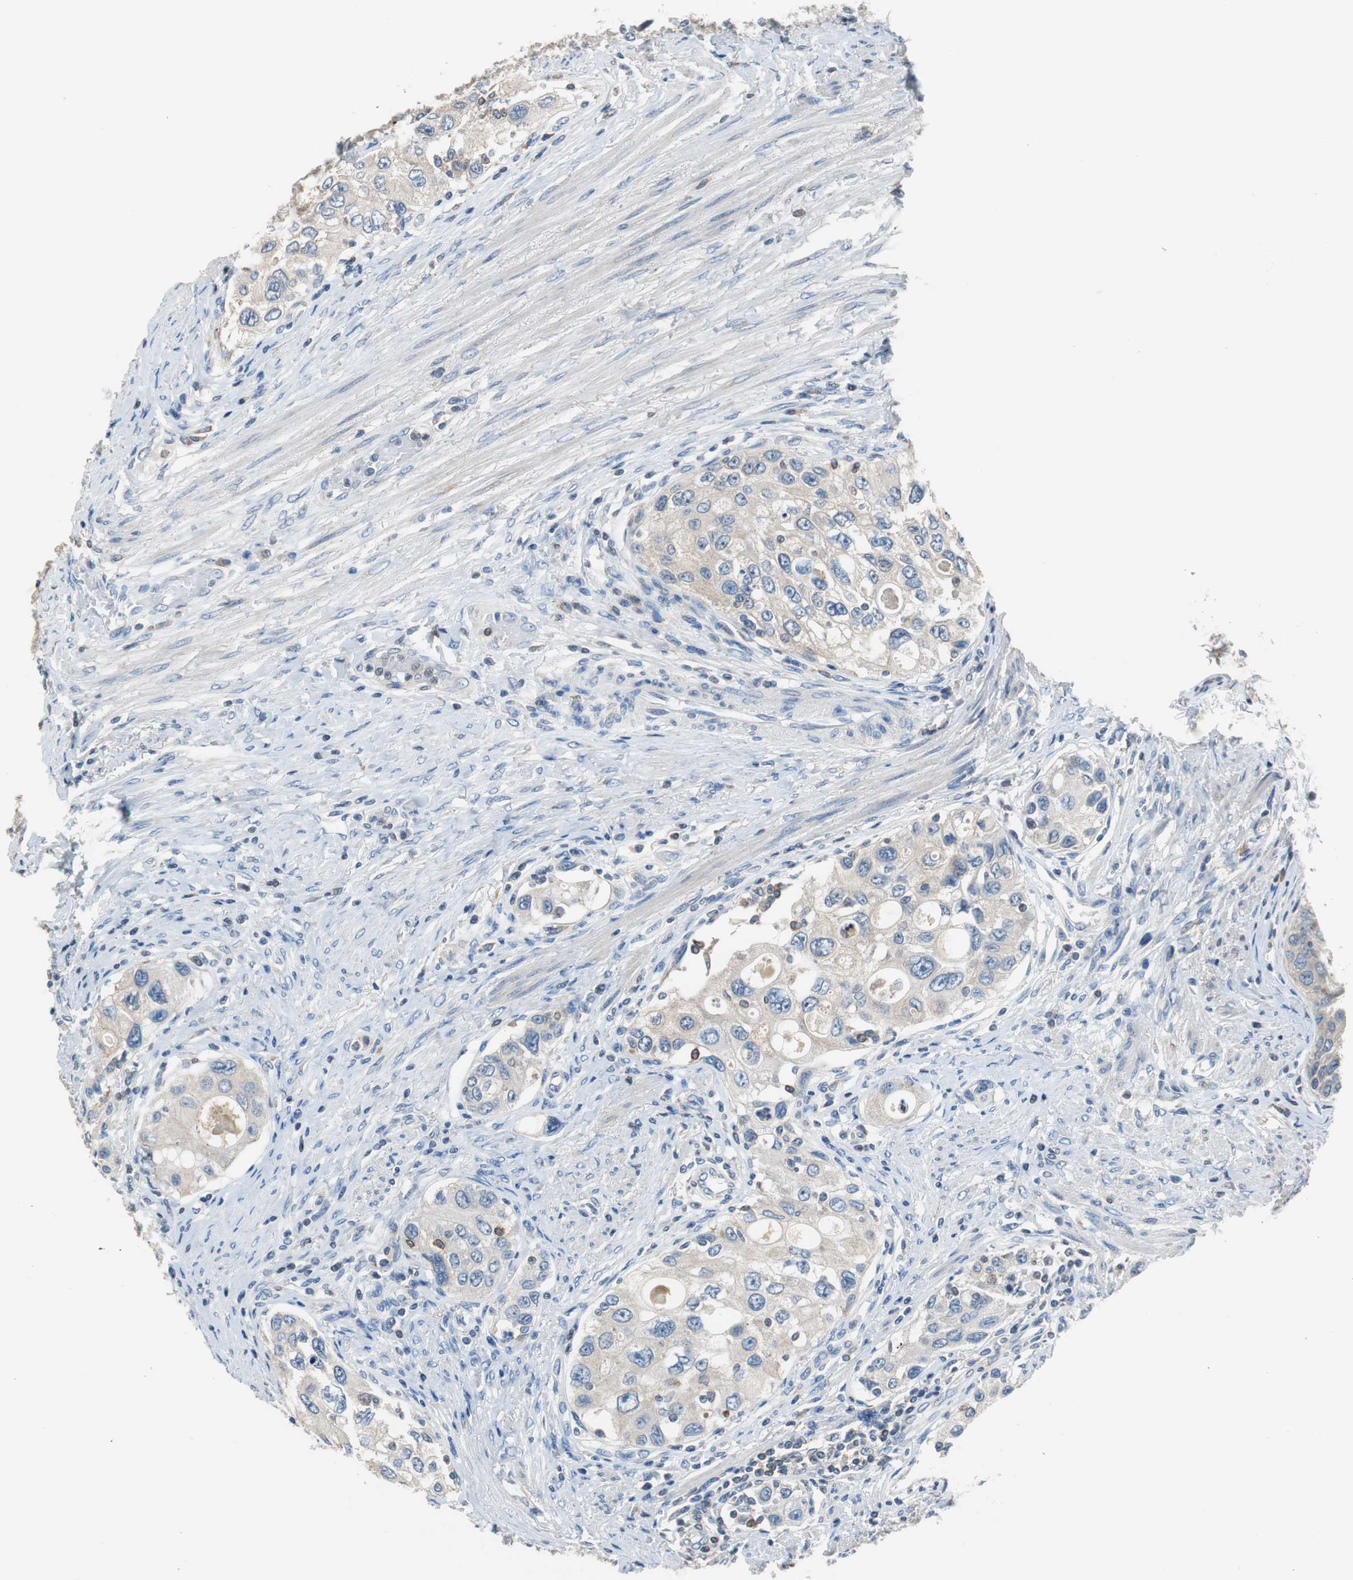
{"staining": {"intensity": "weak", "quantity": ">75%", "location": "cytoplasmic/membranous"}, "tissue": "urothelial cancer", "cell_type": "Tumor cells", "image_type": "cancer", "snomed": [{"axis": "morphology", "description": "Urothelial carcinoma, High grade"}, {"axis": "topography", "description": "Urinary bladder"}], "caption": "Protein positivity by immunohistochemistry (IHC) demonstrates weak cytoplasmic/membranous positivity in about >75% of tumor cells in urothelial cancer.", "gene": "PRKCA", "patient": {"sex": "female", "age": 56}}